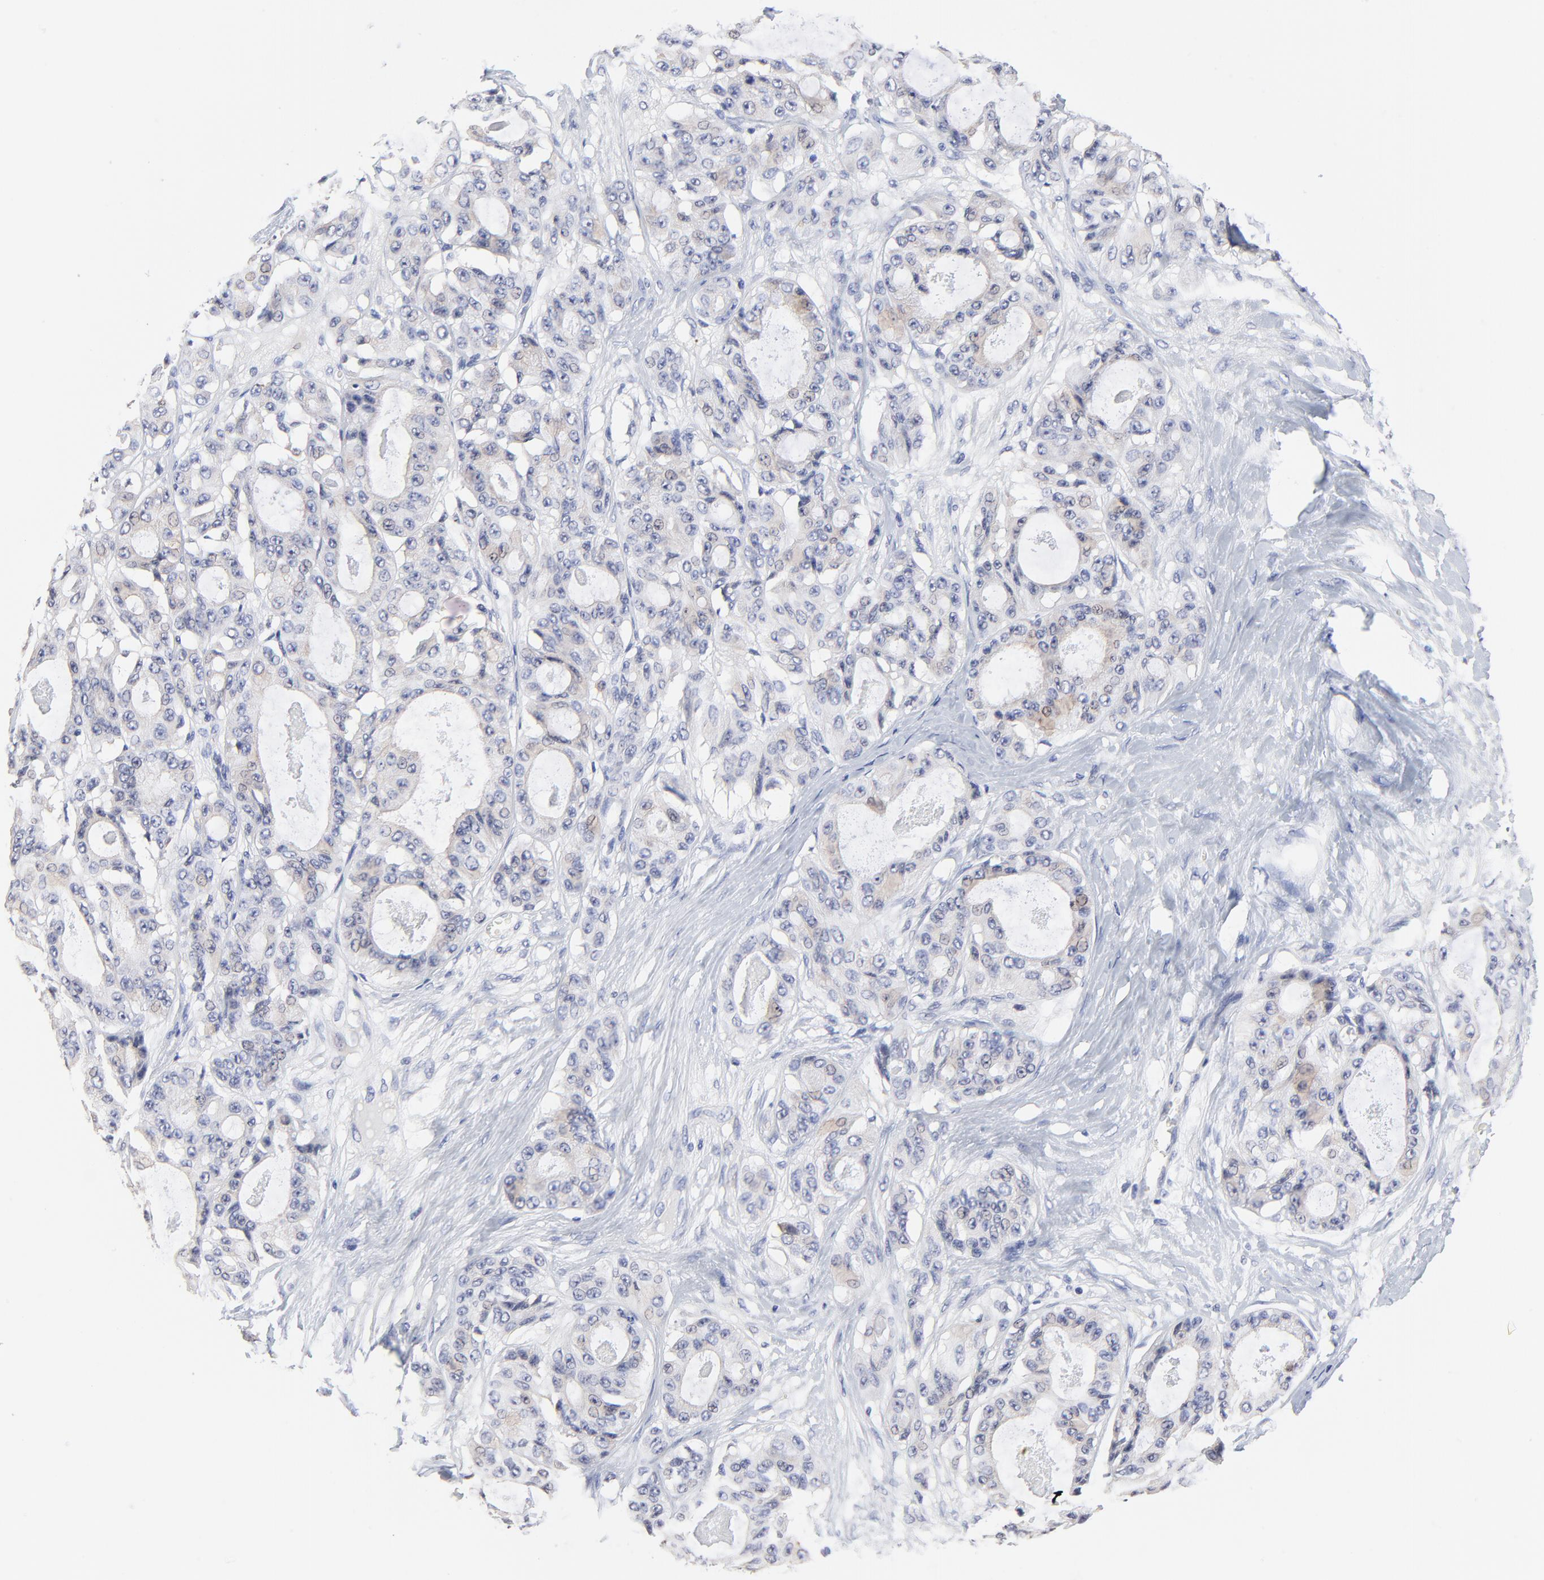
{"staining": {"intensity": "negative", "quantity": "none", "location": "none"}, "tissue": "ovarian cancer", "cell_type": "Tumor cells", "image_type": "cancer", "snomed": [{"axis": "morphology", "description": "Carcinoma, endometroid"}, {"axis": "topography", "description": "Ovary"}], "caption": "This is an IHC image of human ovarian cancer (endometroid carcinoma). There is no staining in tumor cells.", "gene": "FBXO8", "patient": {"sex": "female", "age": 61}}